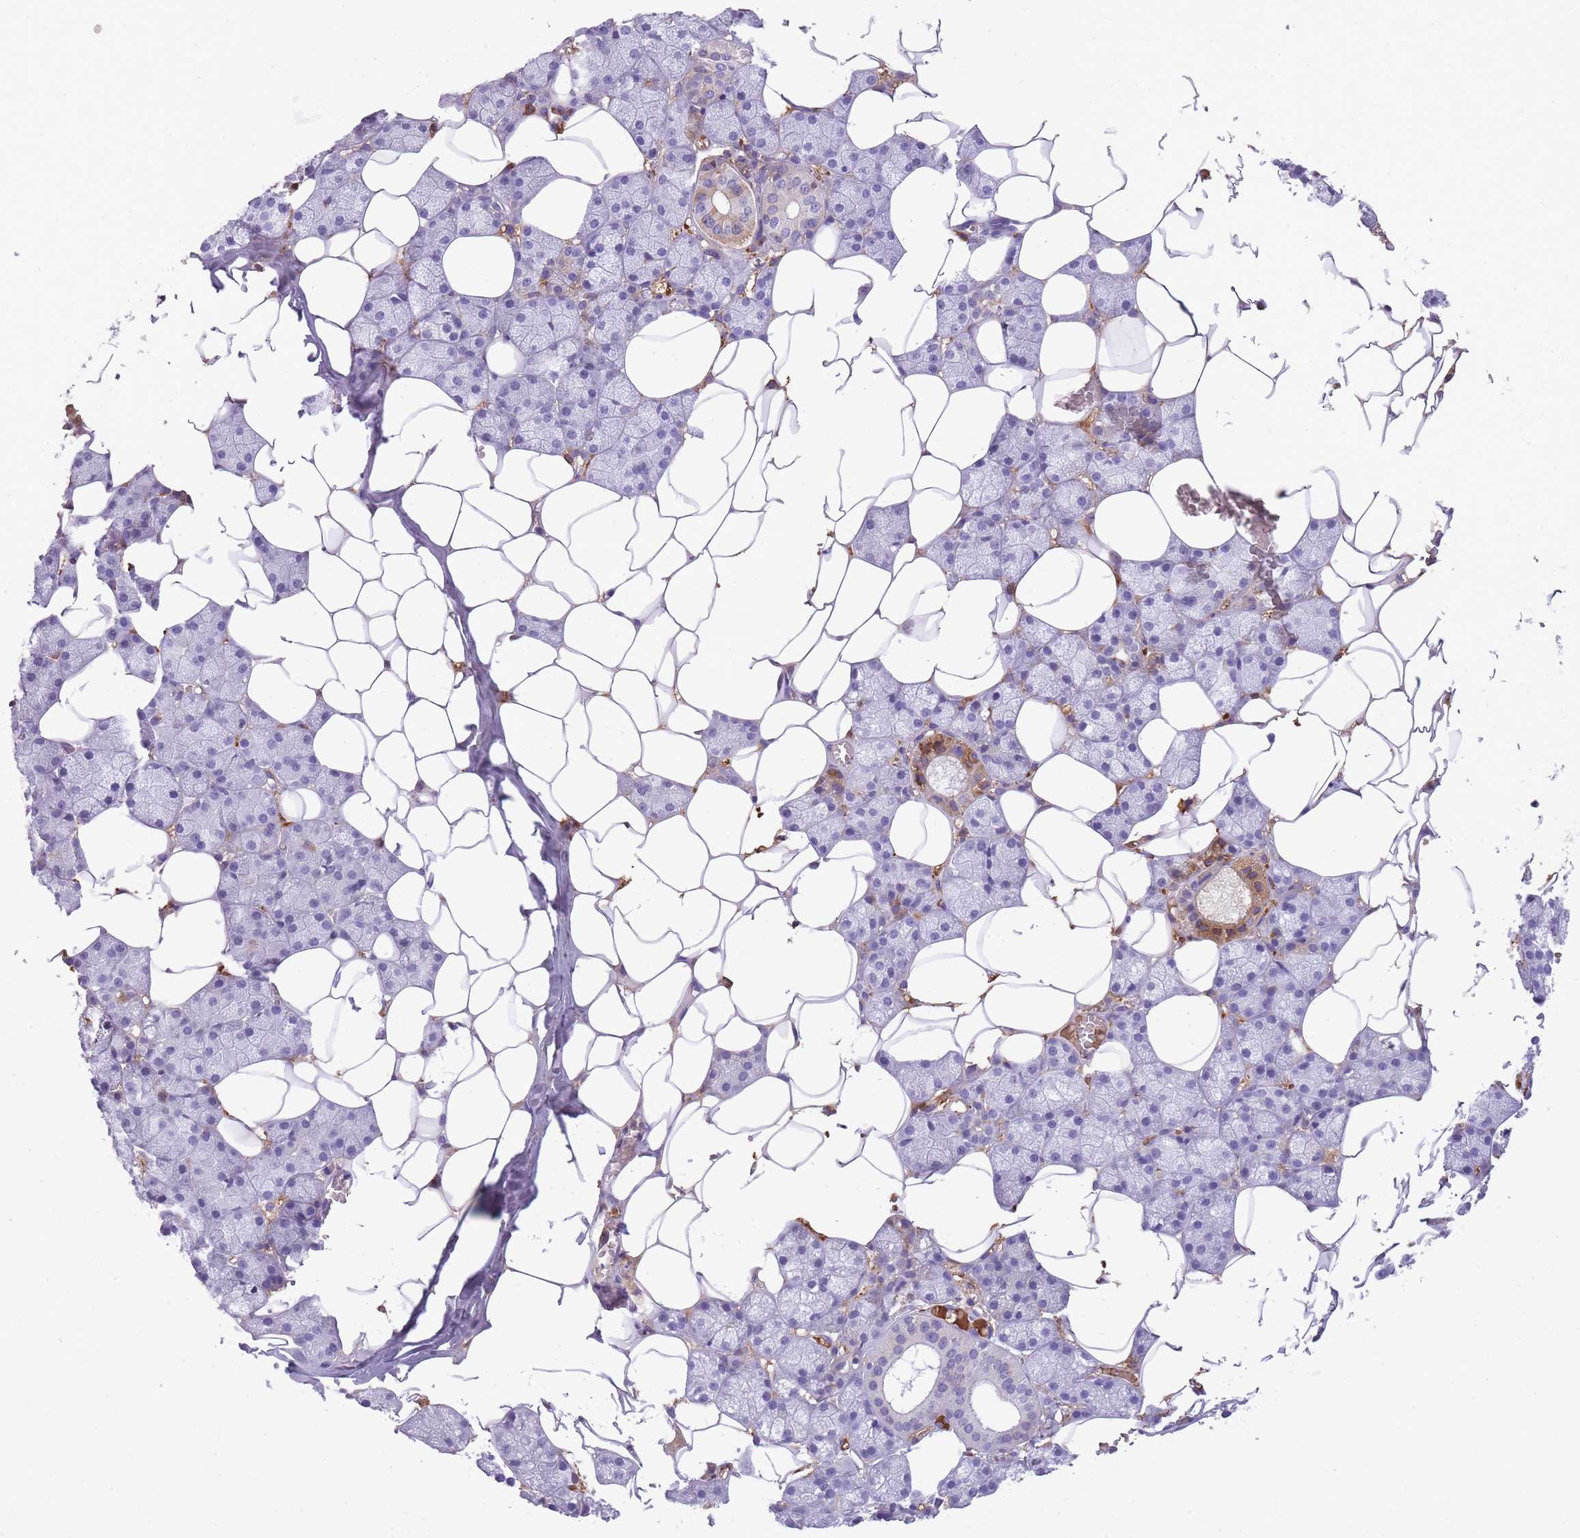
{"staining": {"intensity": "moderate", "quantity": "<25%", "location": "cytoplasmic/membranous"}, "tissue": "salivary gland", "cell_type": "Glandular cells", "image_type": "normal", "snomed": [{"axis": "morphology", "description": "Normal tissue, NOS"}, {"axis": "topography", "description": "Salivary gland"}], "caption": "The histopathology image demonstrates a brown stain indicating the presence of a protein in the cytoplasmic/membranous of glandular cells in salivary gland.", "gene": "GNAT1", "patient": {"sex": "female", "age": 33}}